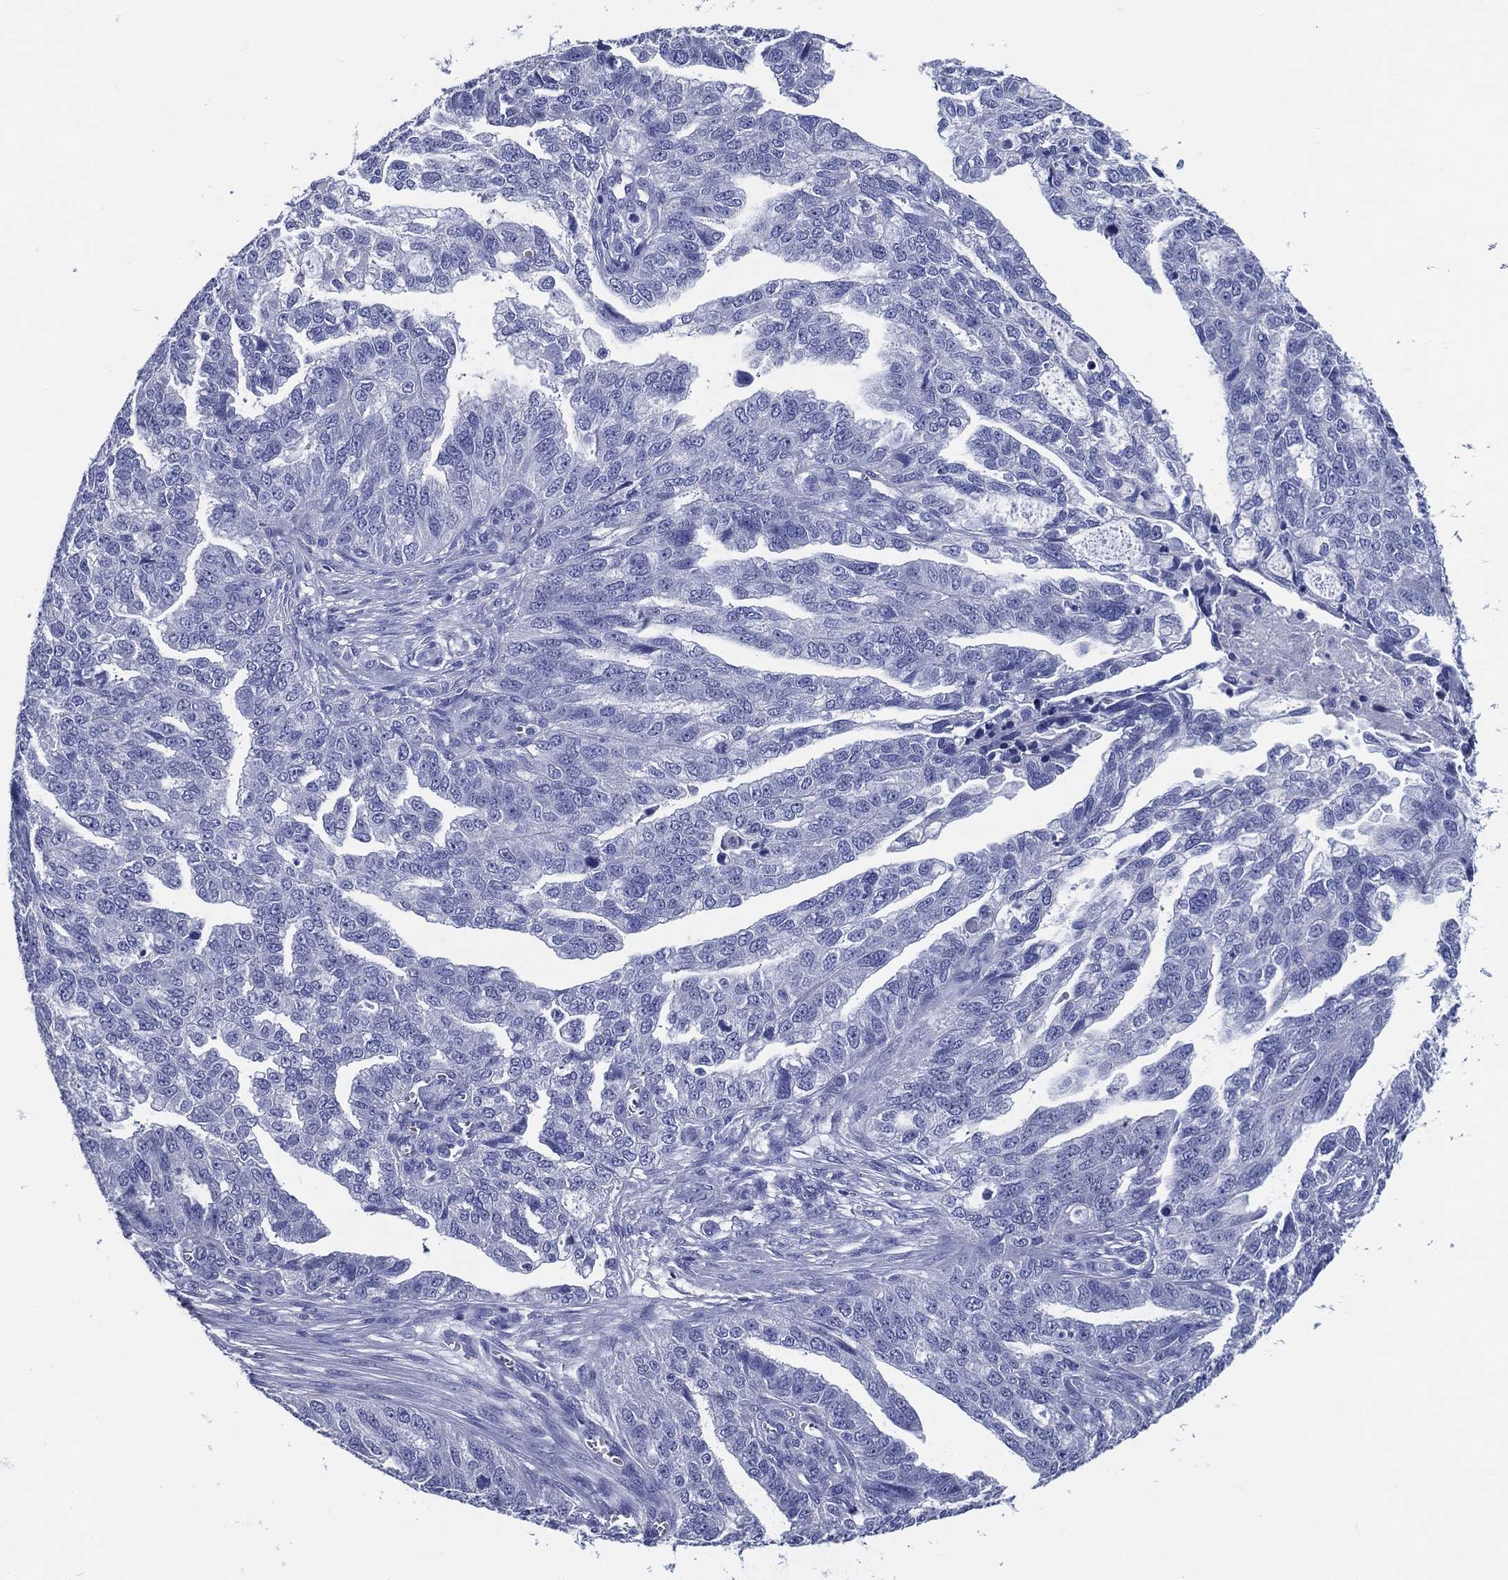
{"staining": {"intensity": "negative", "quantity": "none", "location": "none"}, "tissue": "ovarian cancer", "cell_type": "Tumor cells", "image_type": "cancer", "snomed": [{"axis": "morphology", "description": "Cystadenocarcinoma, serous, NOS"}, {"axis": "topography", "description": "Ovary"}], "caption": "Tumor cells show no significant protein positivity in ovarian serous cystadenocarcinoma. (DAB (3,3'-diaminobenzidine) immunohistochemistry, high magnification).", "gene": "ACE2", "patient": {"sex": "female", "age": 51}}